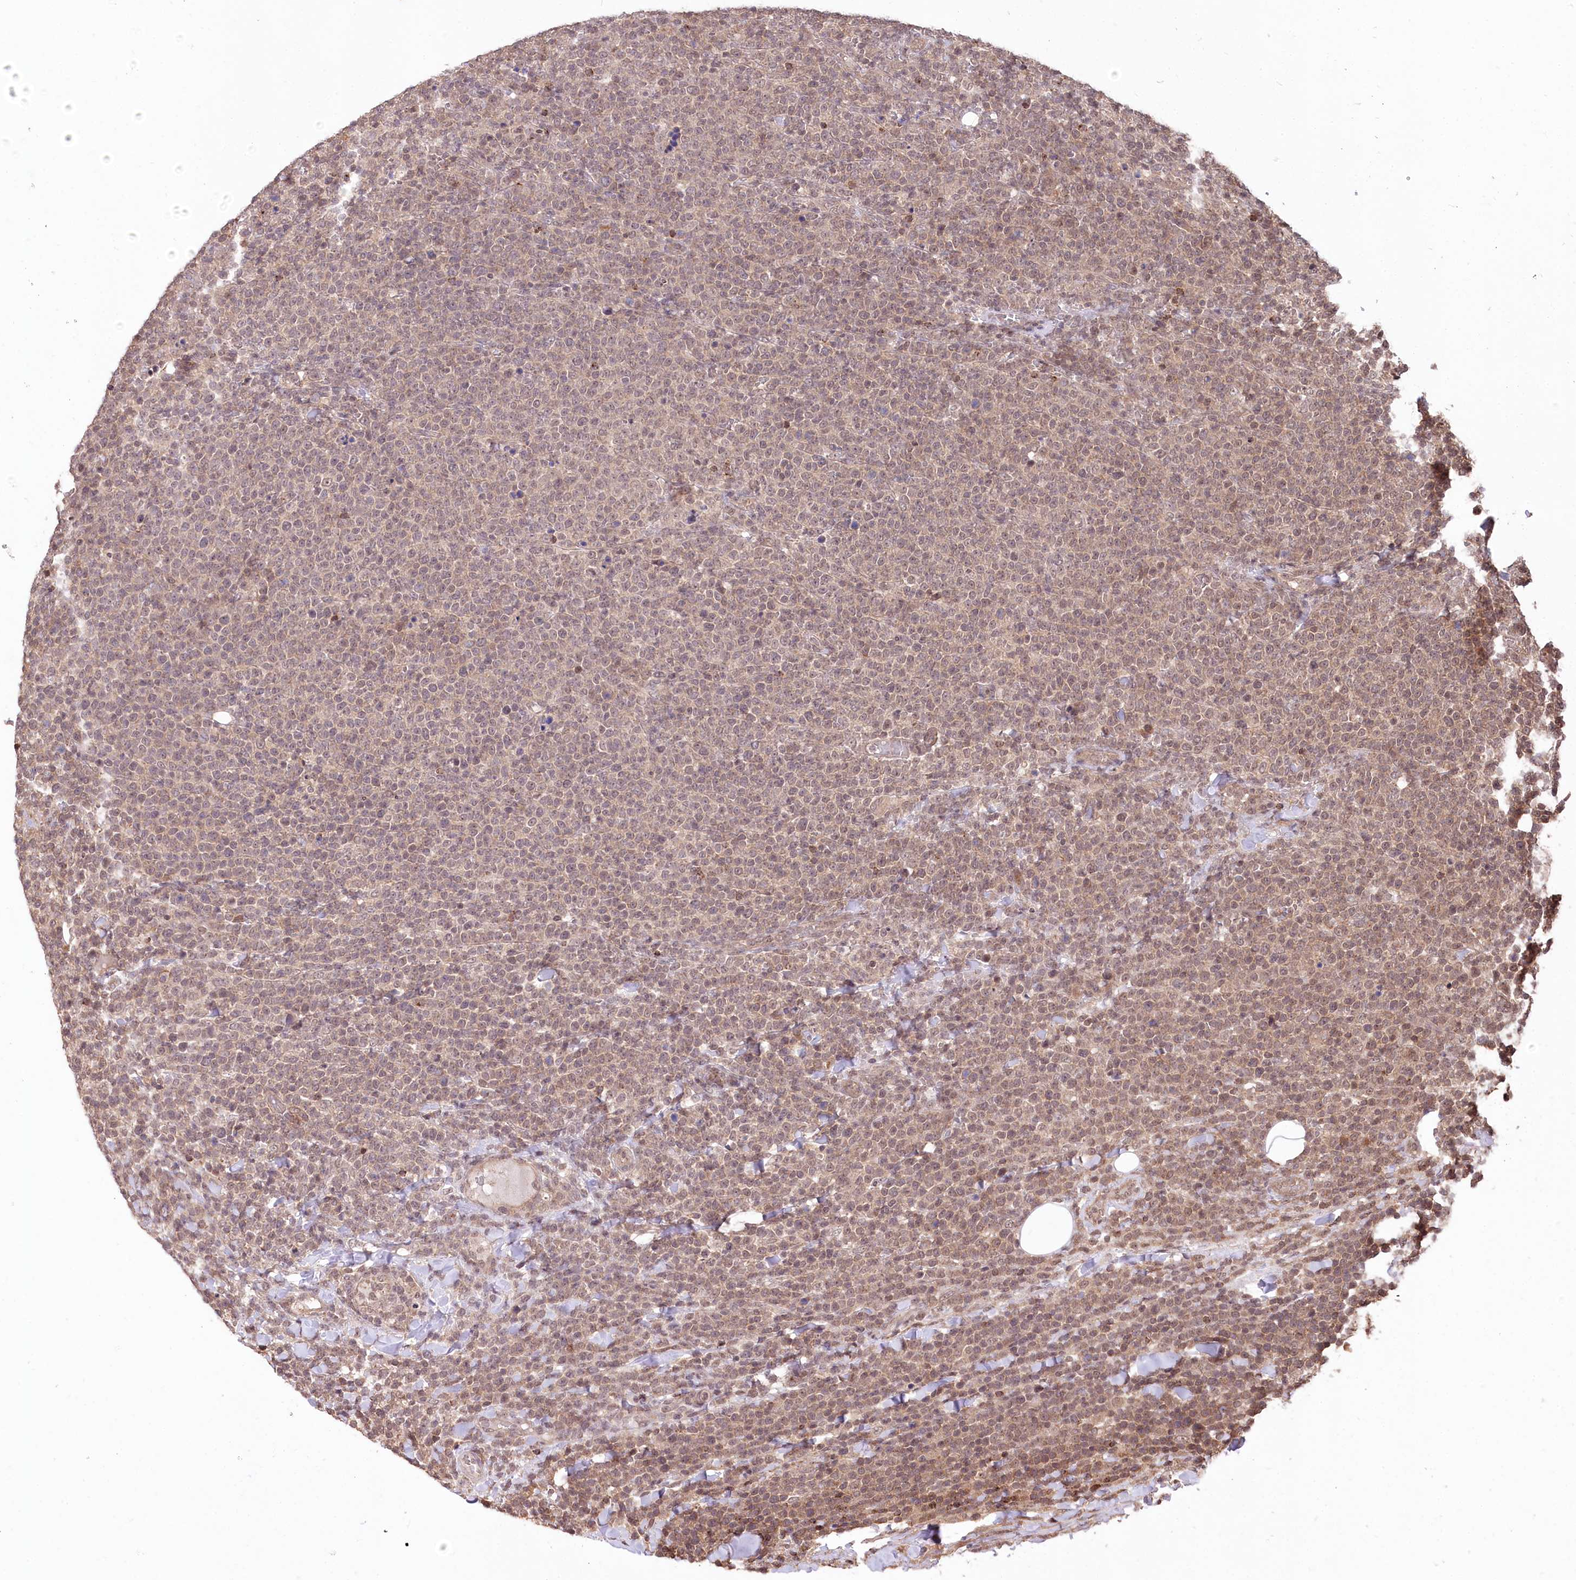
{"staining": {"intensity": "weak", "quantity": ">75%", "location": "cytoplasmic/membranous"}, "tissue": "lymphoma", "cell_type": "Tumor cells", "image_type": "cancer", "snomed": [{"axis": "morphology", "description": "Malignant lymphoma, non-Hodgkin's type, High grade"}, {"axis": "topography", "description": "Lymph node"}], "caption": "Lymphoma stained with IHC exhibits weak cytoplasmic/membranous positivity in approximately >75% of tumor cells. The staining is performed using DAB brown chromogen to label protein expression. The nuclei are counter-stained blue using hematoxylin.", "gene": "CCSER2", "patient": {"sex": "male", "age": 61}}